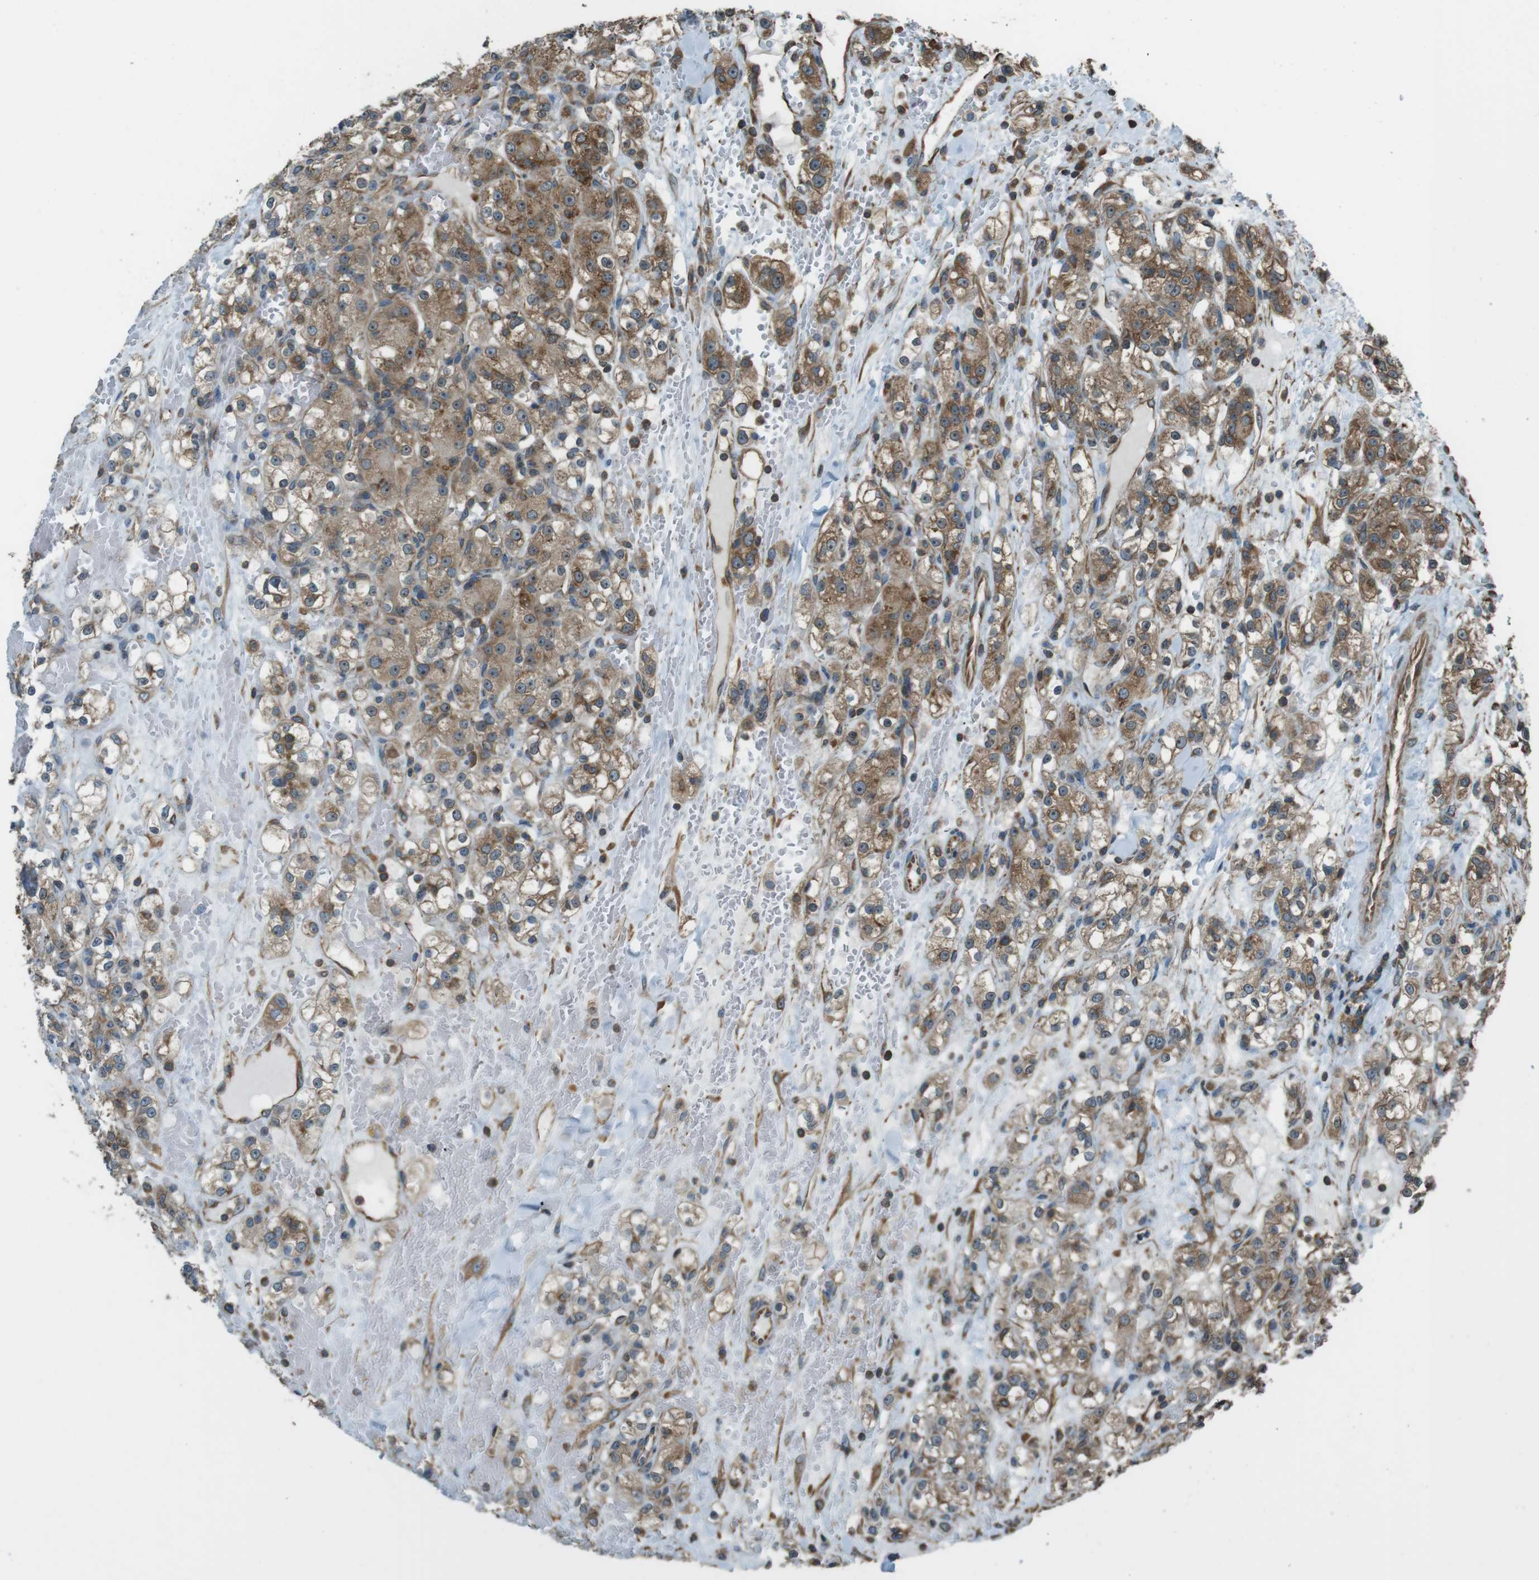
{"staining": {"intensity": "moderate", "quantity": "25%-75%", "location": "cytoplasmic/membranous"}, "tissue": "renal cancer", "cell_type": "Tumor cells", "image_type": "cancer", "snomed": [{"axis": "morphology", "description": "Normal tissue, NOS"}, {"axis": "morphology", "description": "Adenocarcinoma, NOS"}, {"axis": "topography", "description": "Kidney"}], "caption": "A medium amount of moderate cytoplasmic/membranous positivity is seen in about 25%-75% of tumor cells in adenocarcinoma (renal) tissue. (Stains: DAB (3,3'-diaminobenzidine) in brown, nuclei in blue, Microscopy: brightfield microscopy at high magnification).", "gene": "PA2G4", "patient": {"sex": "male", "age": 61}}